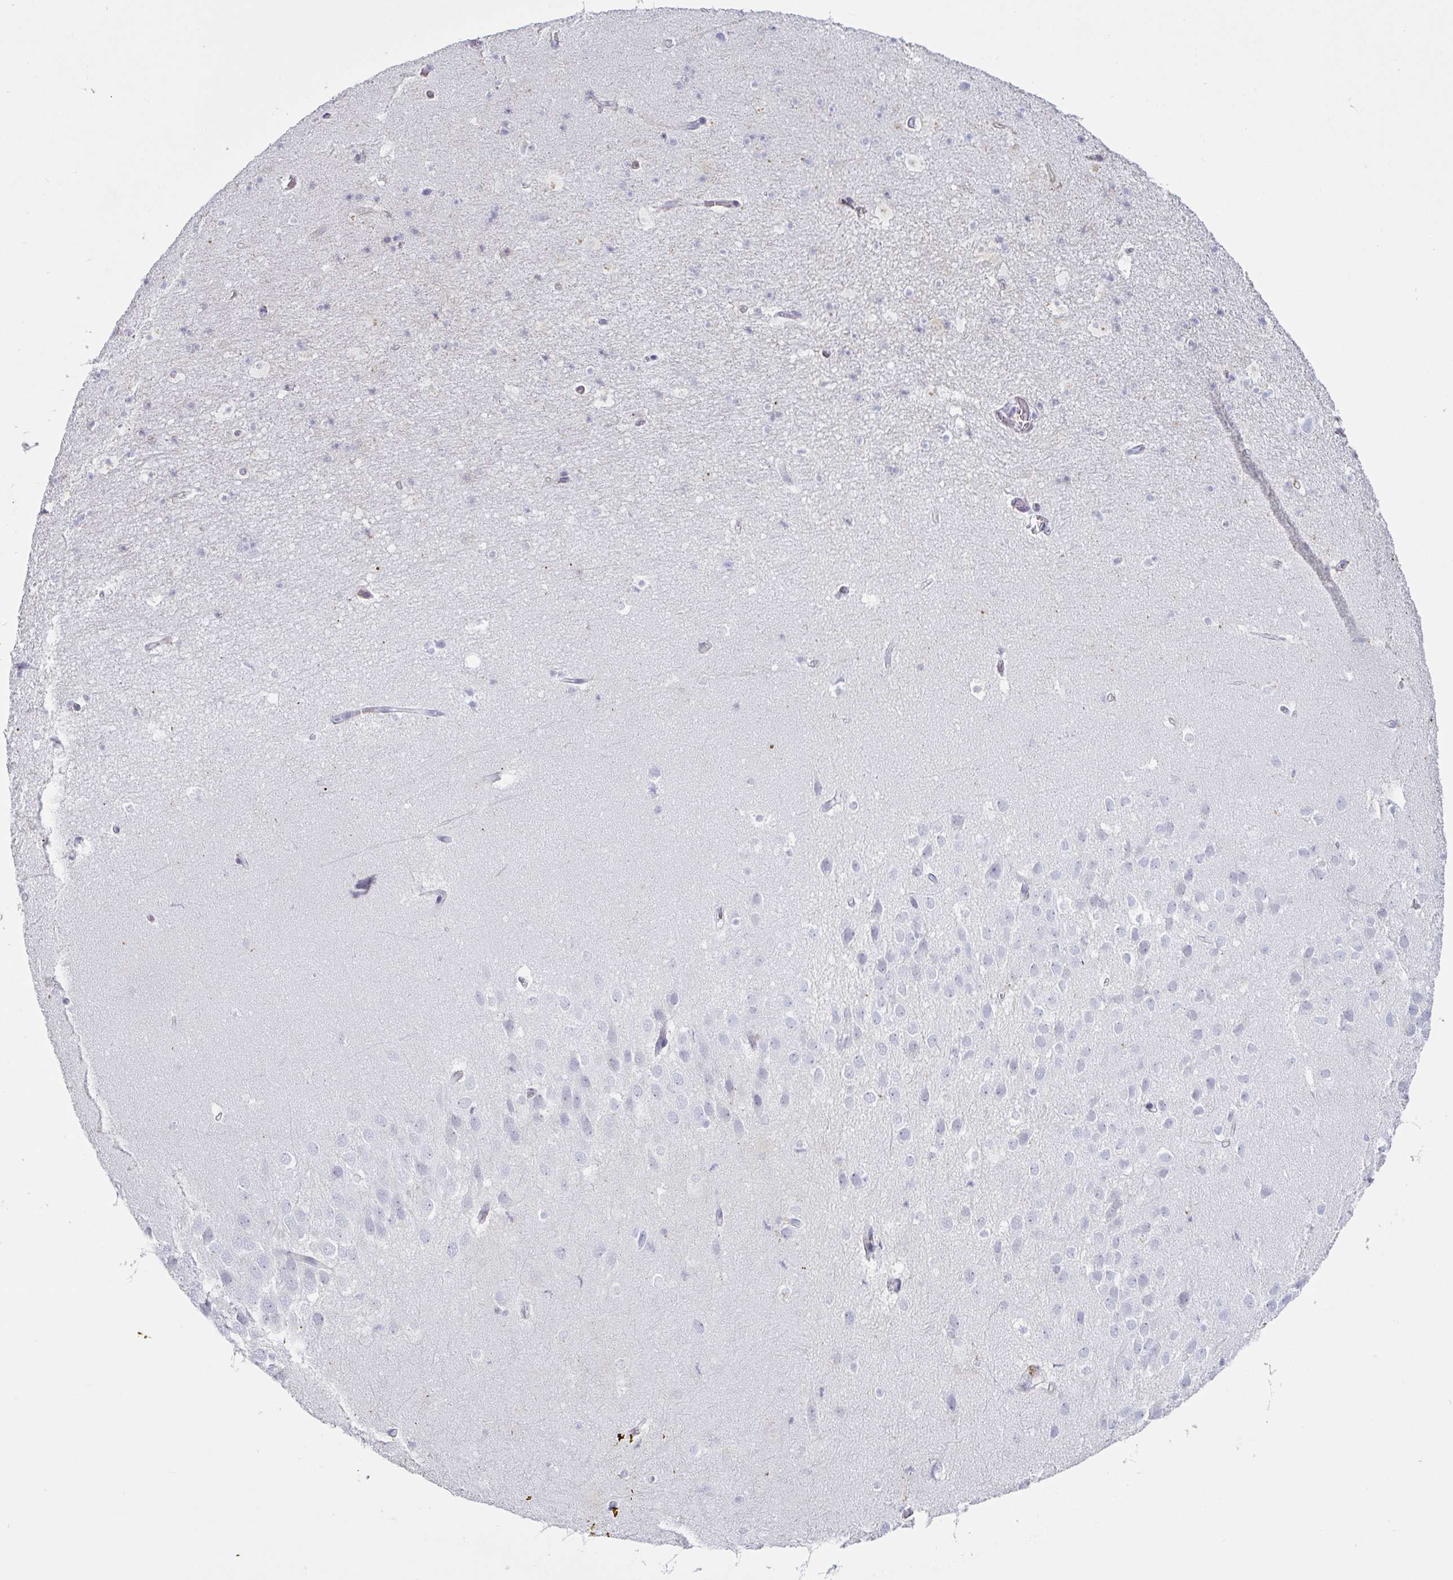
{"staining": {"intensity": "negative", "quantity": "none", "location": "none"}, "tissue": "hippocampus", "cell_type": "Glial cells", "image_type": "normal", "snomed": [{"axis": "morphology", "description": "Normal tissue, NOS"}, {"axis": "topography", "description": "Hippocampus"}], "caption": "Immunohistochemistry micrograph of benign human hippocampus stained for a protein (brown), which reveals no positivity in glial cells. The staining was performed using DAB to visualize the protein expression in brown, while the nuclei were stained in blue with hematoxylin (Magnification: 20x).", "gene": "OR5P3", "patient": {"sex": "male", "age": 26}}